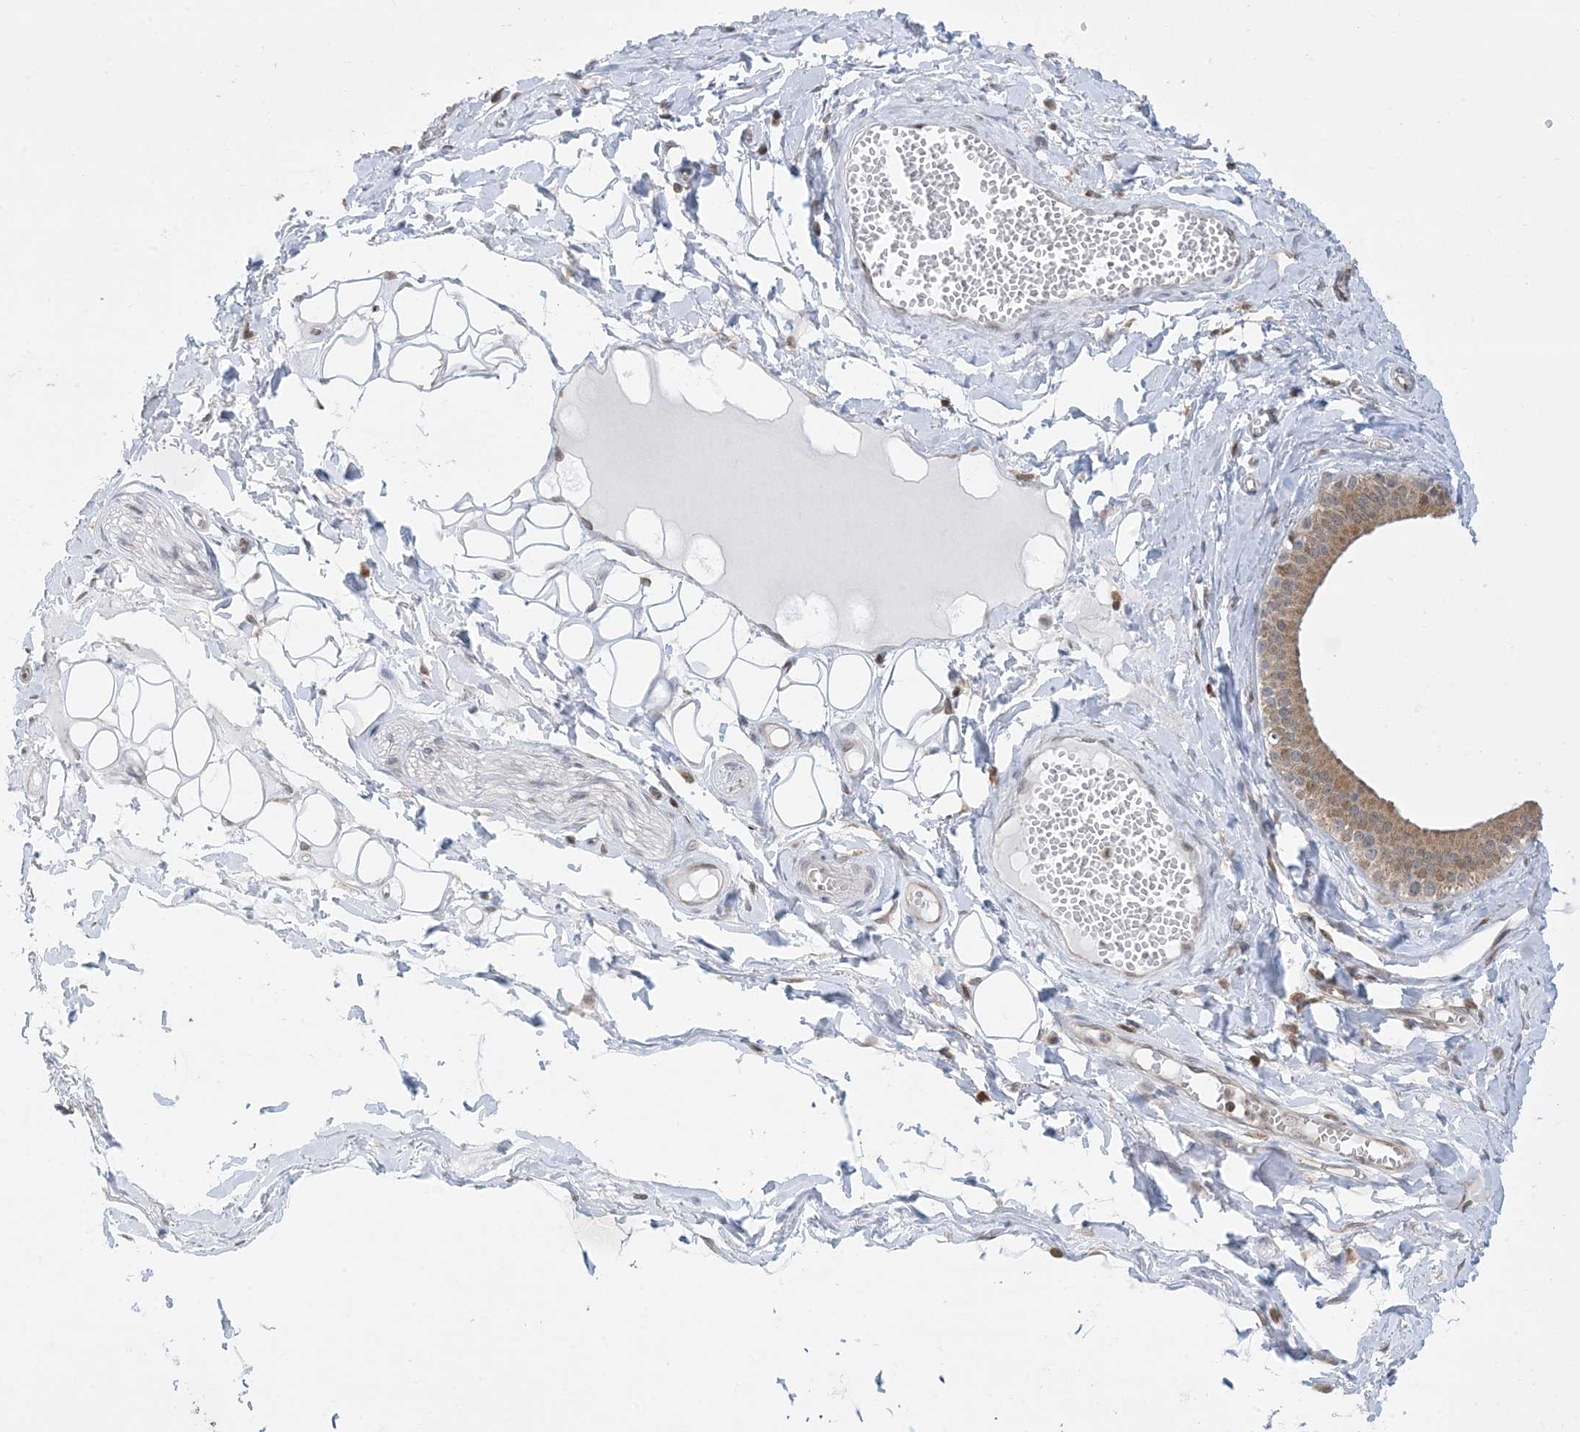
{"staining": {"intensity": "negative", "quantity": "none", "location": "none"}, "tissue": "adipose tissue", "cell_type": "Adipocytes", "image_type": "normal", "snomed": [{"axis": "morphology", "description": "Normal tissue, NOS"}, {"axis": "morphology", "description": "Inflammation, NOS"}, {"axis": "topography", "description": "Salivary gland"}, {"axis": "topography", "description": "Peripheral nerve tissue"}], "caption": "High power microscopy histopathology image of an IHC photomicrograph of benign adipose tissue, revealing no significant expression in adipocytes.", "gene": "CASP4", "patient": {"sex": "female", "age": 75}}